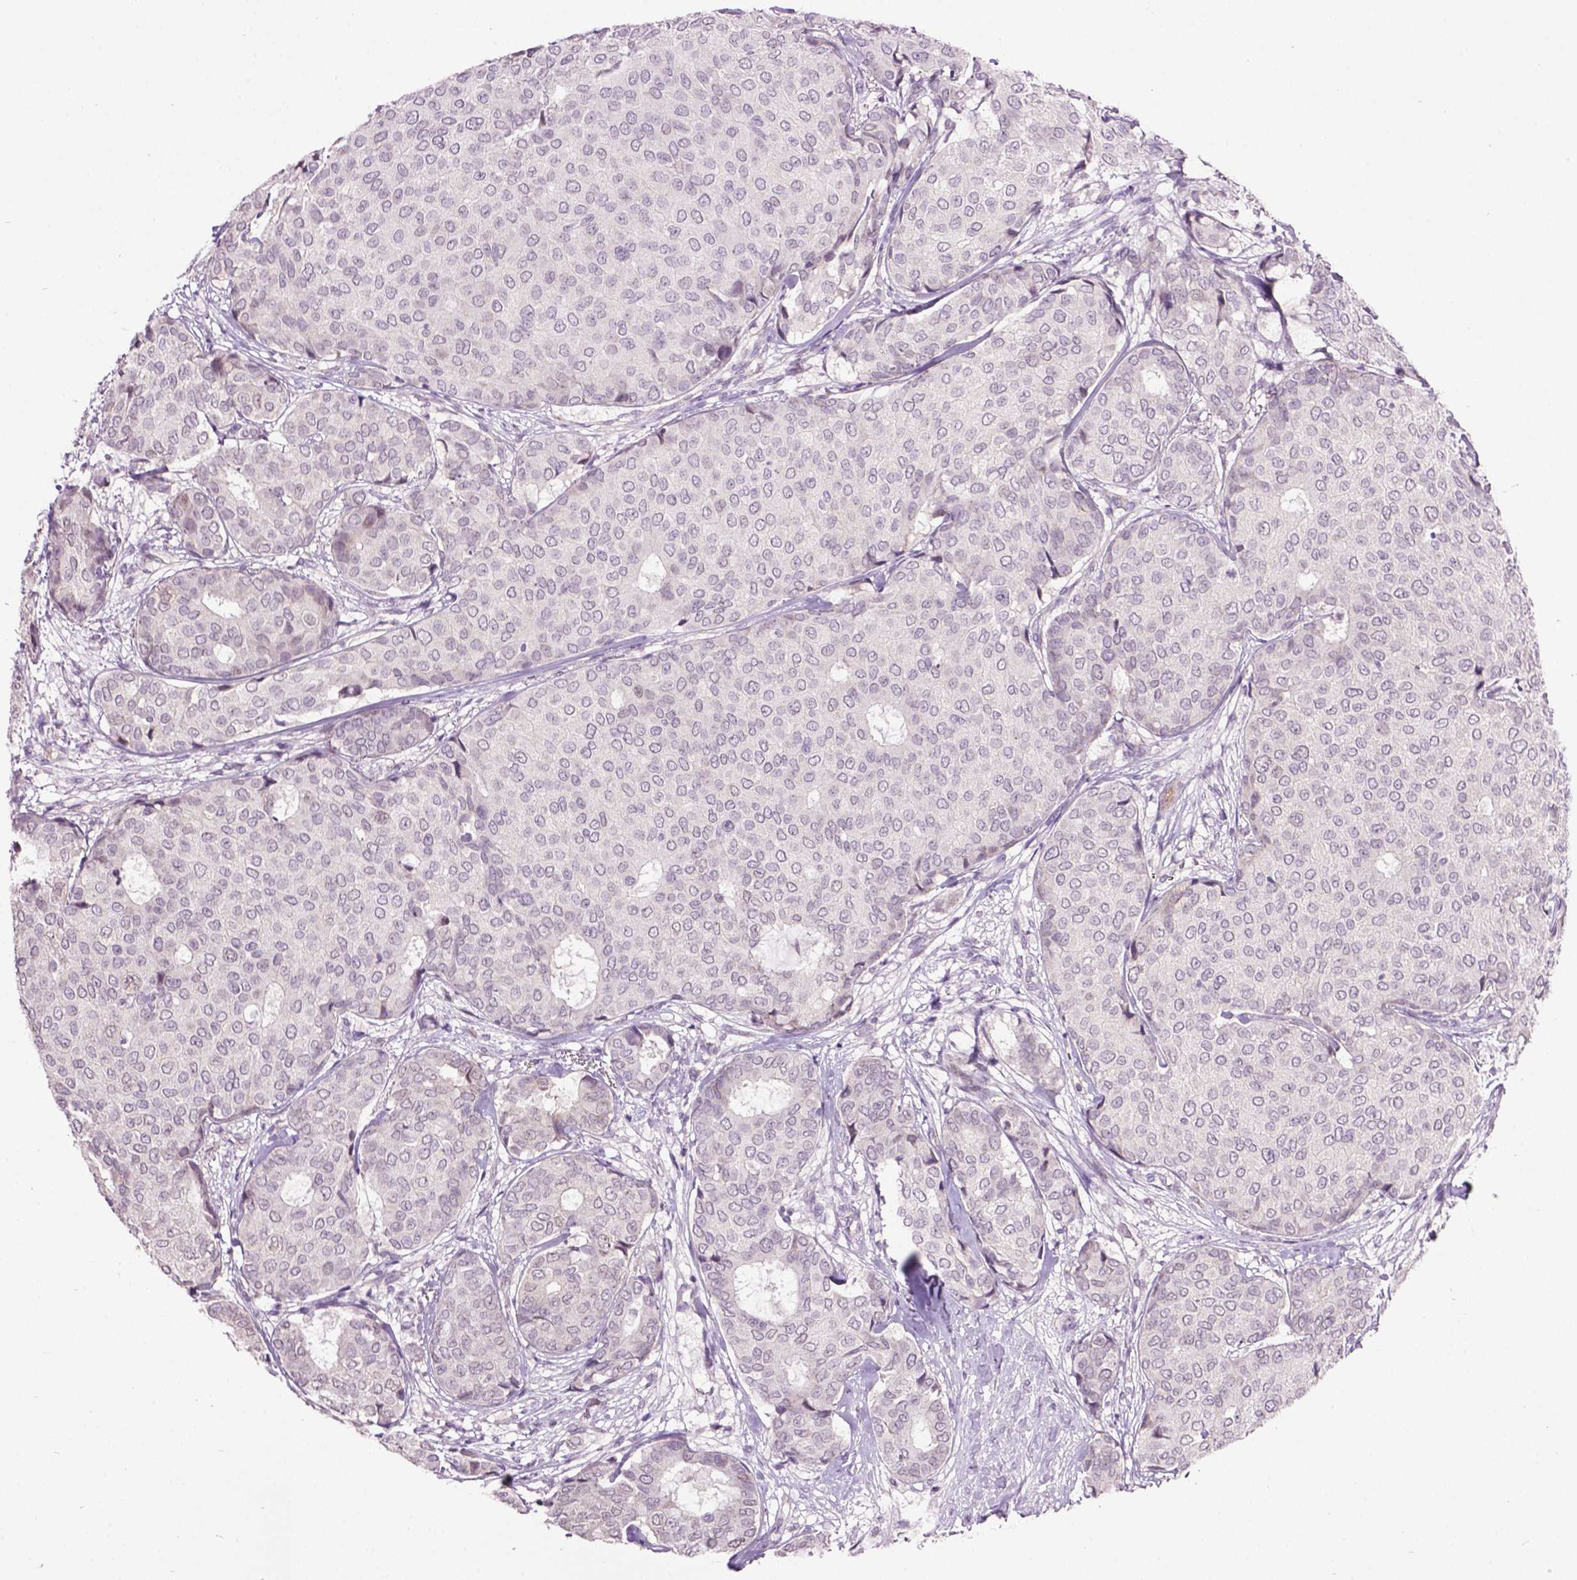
{"staining": {"intensity": "negative", "quantity": "none", "location": "none"}, "tissue": "breast cancer", "cell_type": "Tumor cells", "image_type": "cancer", "snomed": [{"axis": "morphology", "description": "Duct carcinoma"}, {"axis": "topography", "description": "Breast"}], "caption": "Immunohistochemistry (IHC) of human breast intraductal carcinoma demonstrates no staining in tumor cells.", "gene": "TH", "patient": {"sex": "female", "age": 75}}